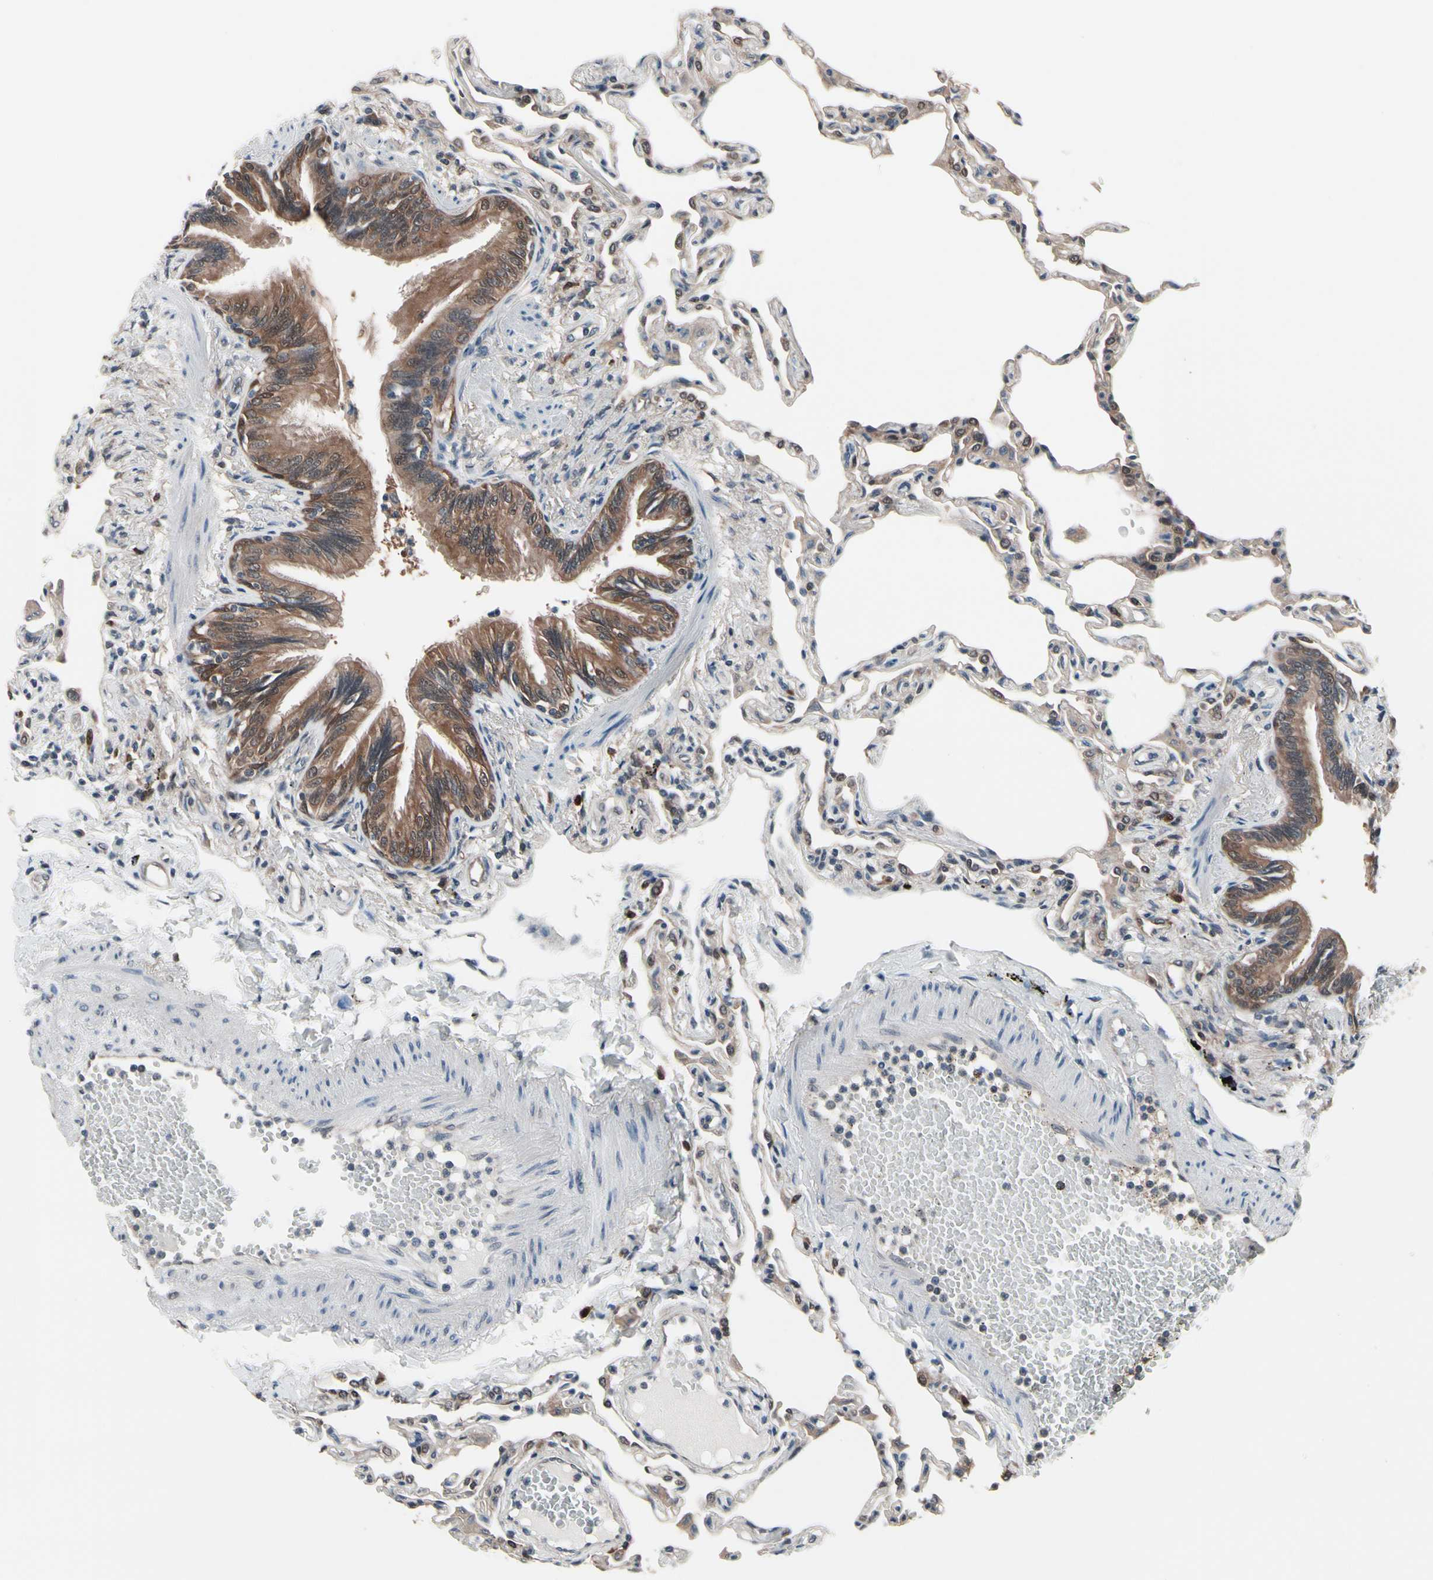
{"staining": {"intensity": "moderate", "quantity": ">75%", "location": "cytoplasmic/membranous,nuclear"}, "tissue": "lung", "cell_type": "Alveolar cells", "image_type": "normal", "snomed": [{"axis": "morphology", "description": "Normal tissue, NOS"}, {"axis": "topography", "description": "Lung"}], "caption": "Brown immunohistochemical staining in unremarkable human lung exhibits moderate cytoplasmic/membranous,nuclear positivity in approximately >75% of alveolar cells.", "gene": "PRDX6", "patient": {"sex": "female", "age": 49}}